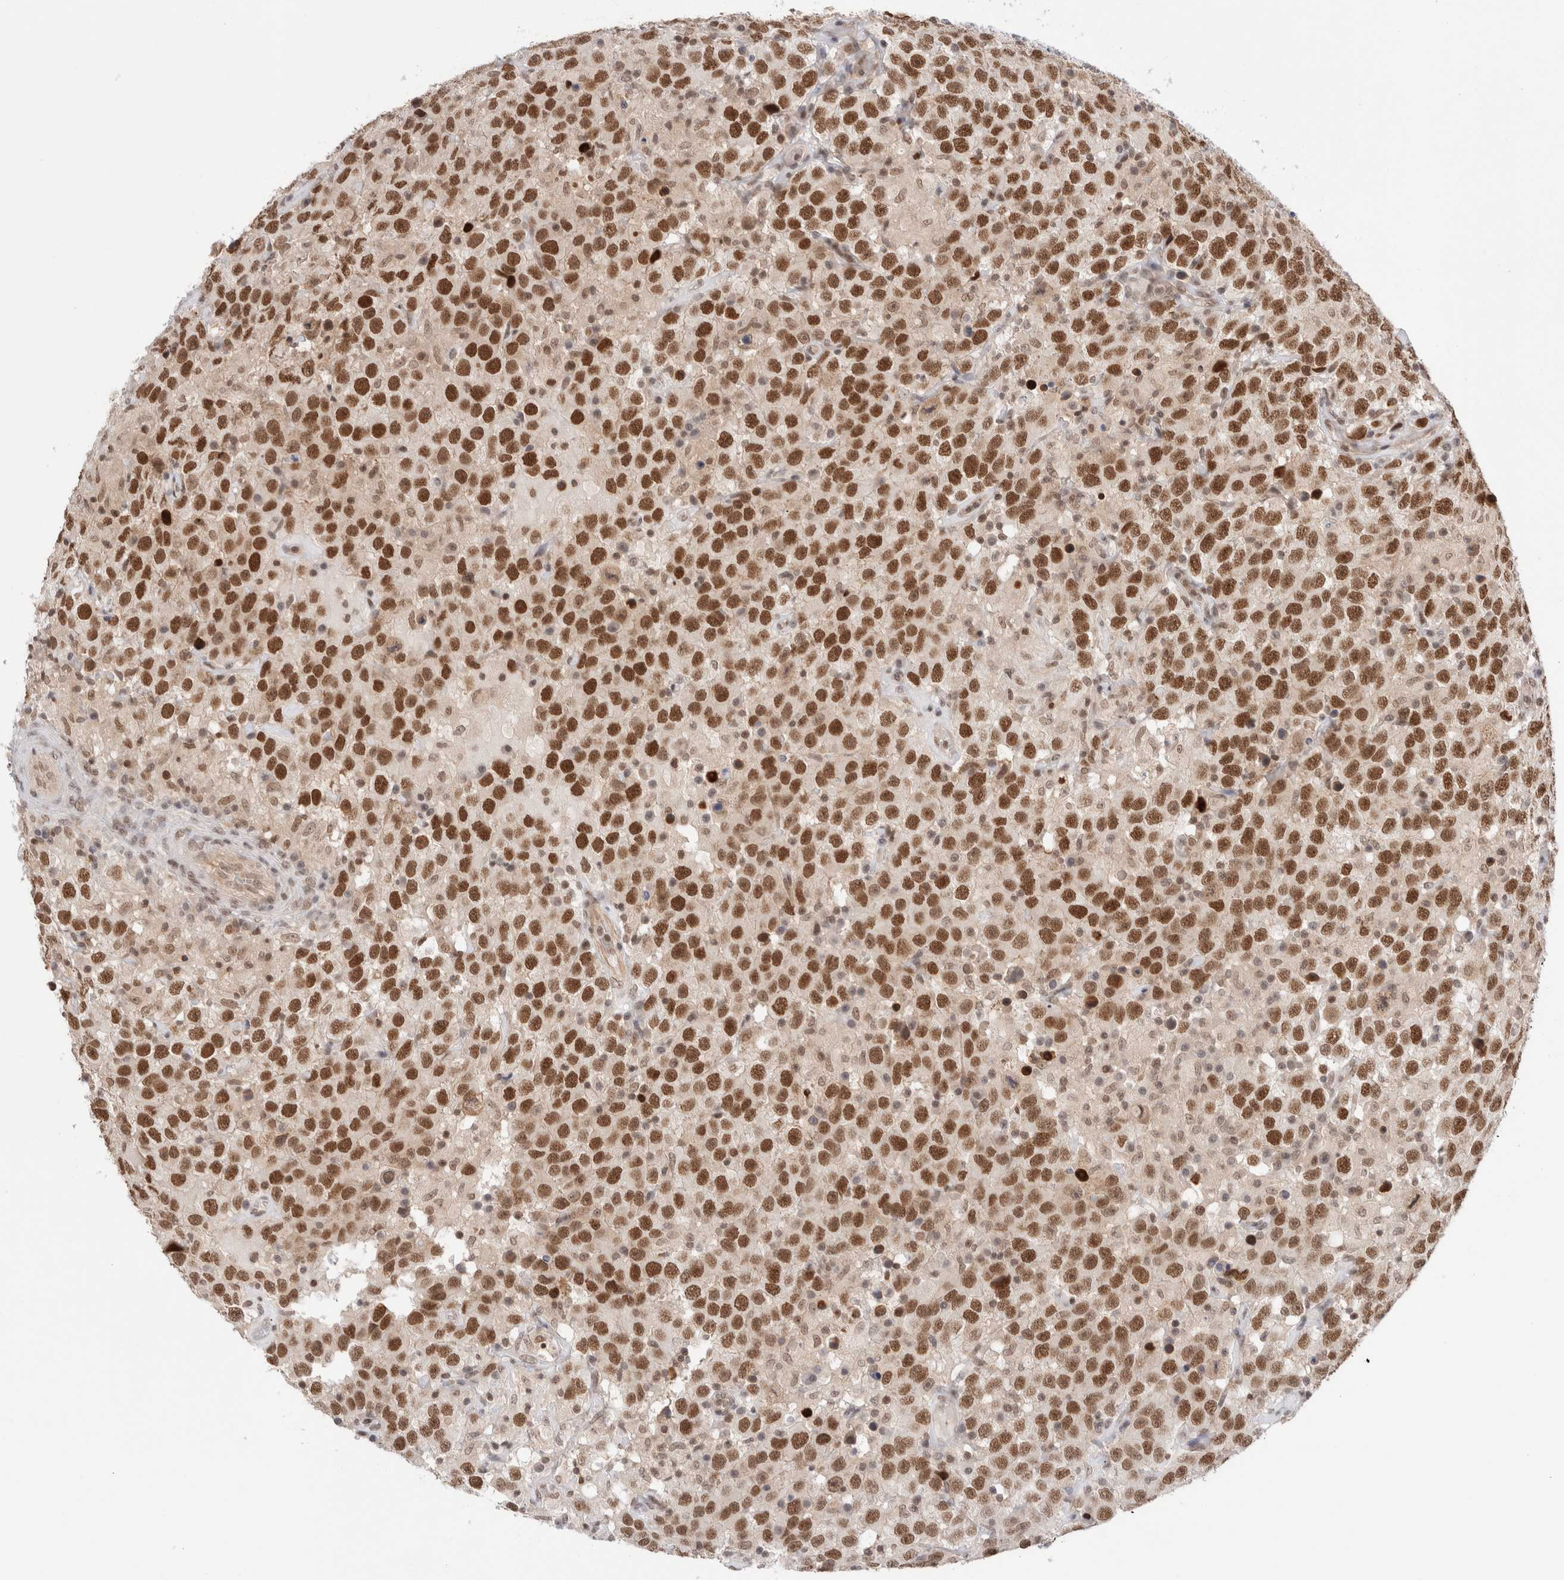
{"staining": {"intensity": "strong", "quantity": ">75%", "location": "nuclear"}, "tissue": "testis cancer", "cell_type": "Tumor cells", "image_type": "cancer", "snomed": [{"axis": "morphology", "description": "Seminoma, NOS"}, {"axis": "topography", "description": "Testis"}], "caption": "Immunohistochemical staining of human testis cancer (seminoma) displays strong nuclear protein positivity in approximately >75% of tumor cells.", "gene": "GATAD2A", "patient": {"sex": "male", "age": 41}}